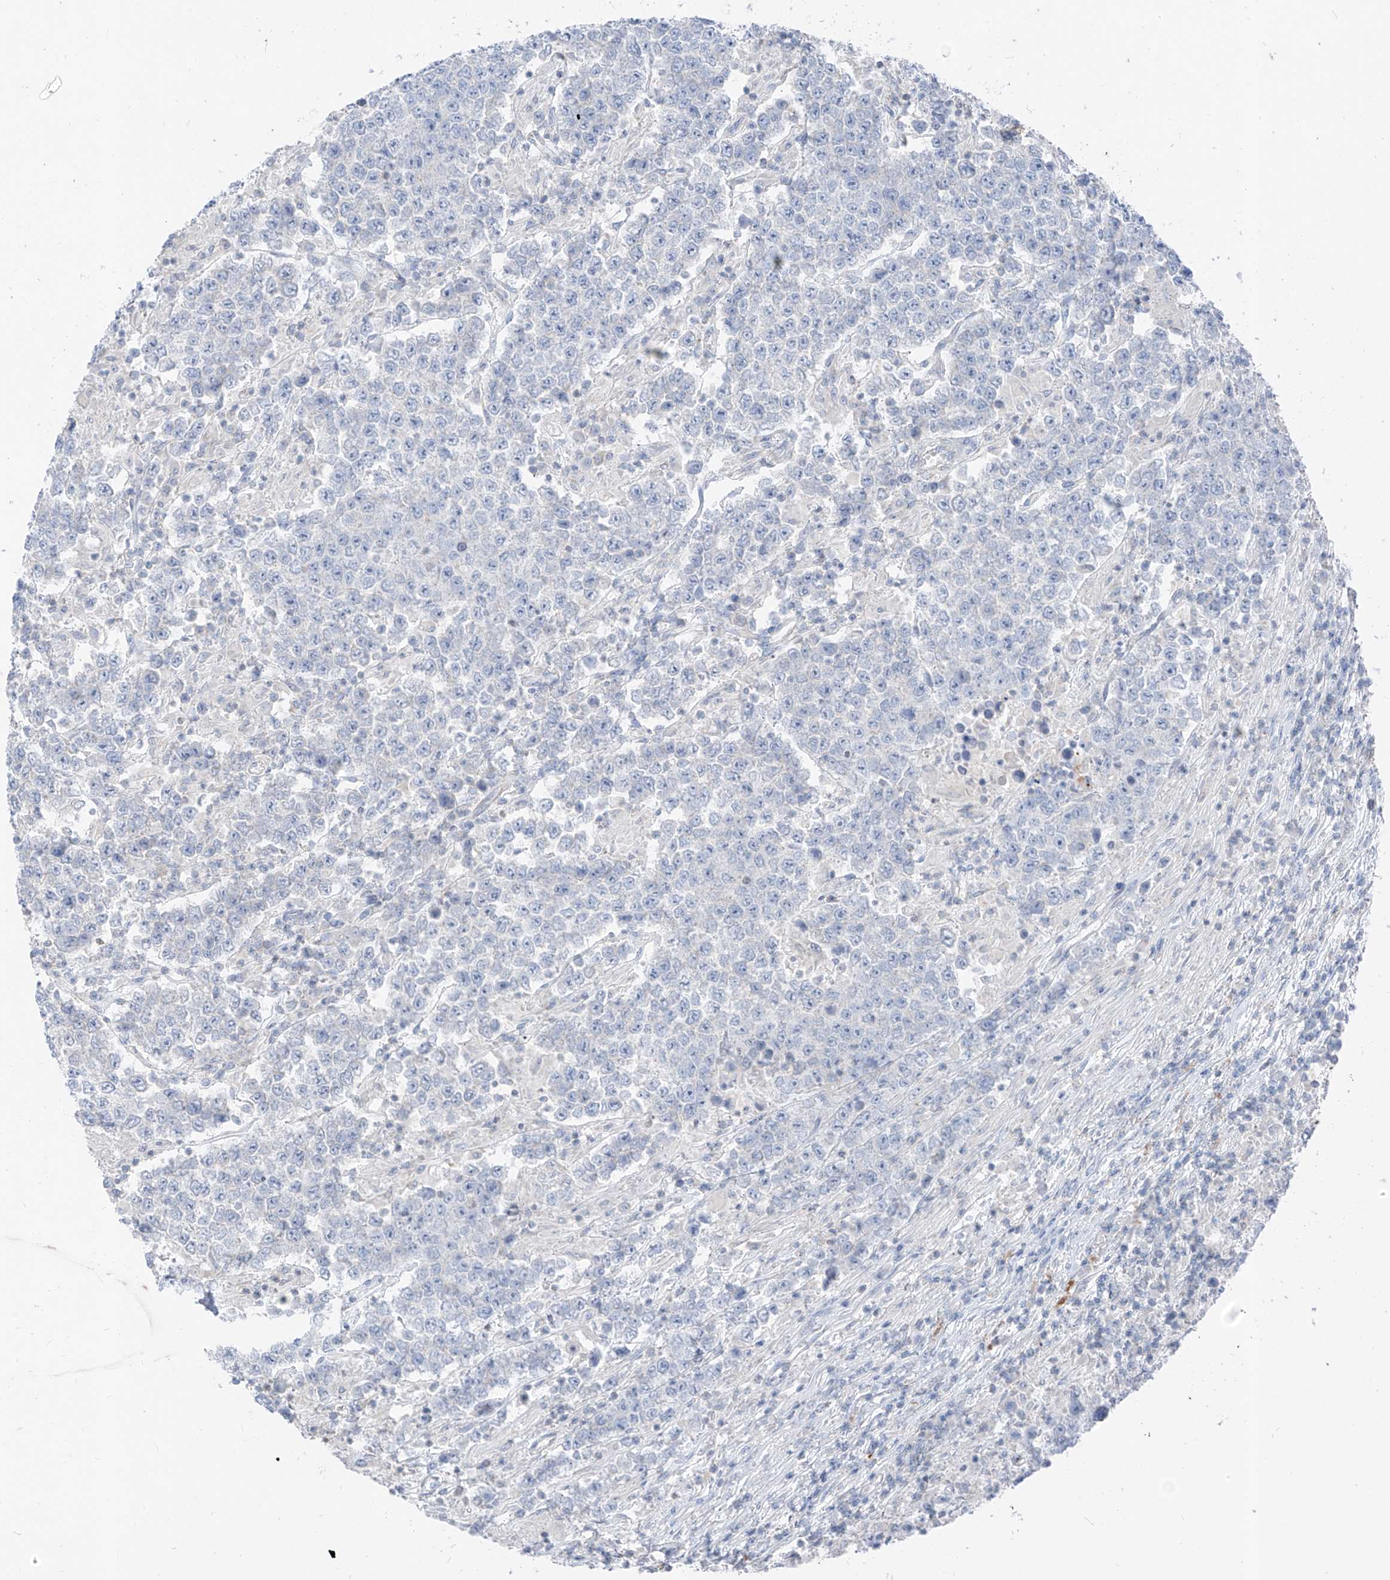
{"staining": {"intensity": "negative", "quantity": "none", "location": "none"}, "tissue": "testis cancer", "cell_type": "Tumor cells", "image_type": "cancer", "snomed": [{"axis": "morphology", "description": "Normal tissue, NOS"}, {"axis": "morphology", "description": "Urothelial carcinoma, High grade"}, {"axis": "morphology", "description": "Seminoma, NOS"}, {"axis": "morphology", "description": "Carcinoma, Embryonal, NOS"}, {"axis": "topography", "description": "Urinary bladder"}, {"axis": "topography", "description": "Testis"}], "caption": "Embryonal carcinoma (testis) stained for a protein using IHC exhibits no expression tumor cells.", "gene": "GPR137C", "patient": {"sex": "male", "age": 41}}